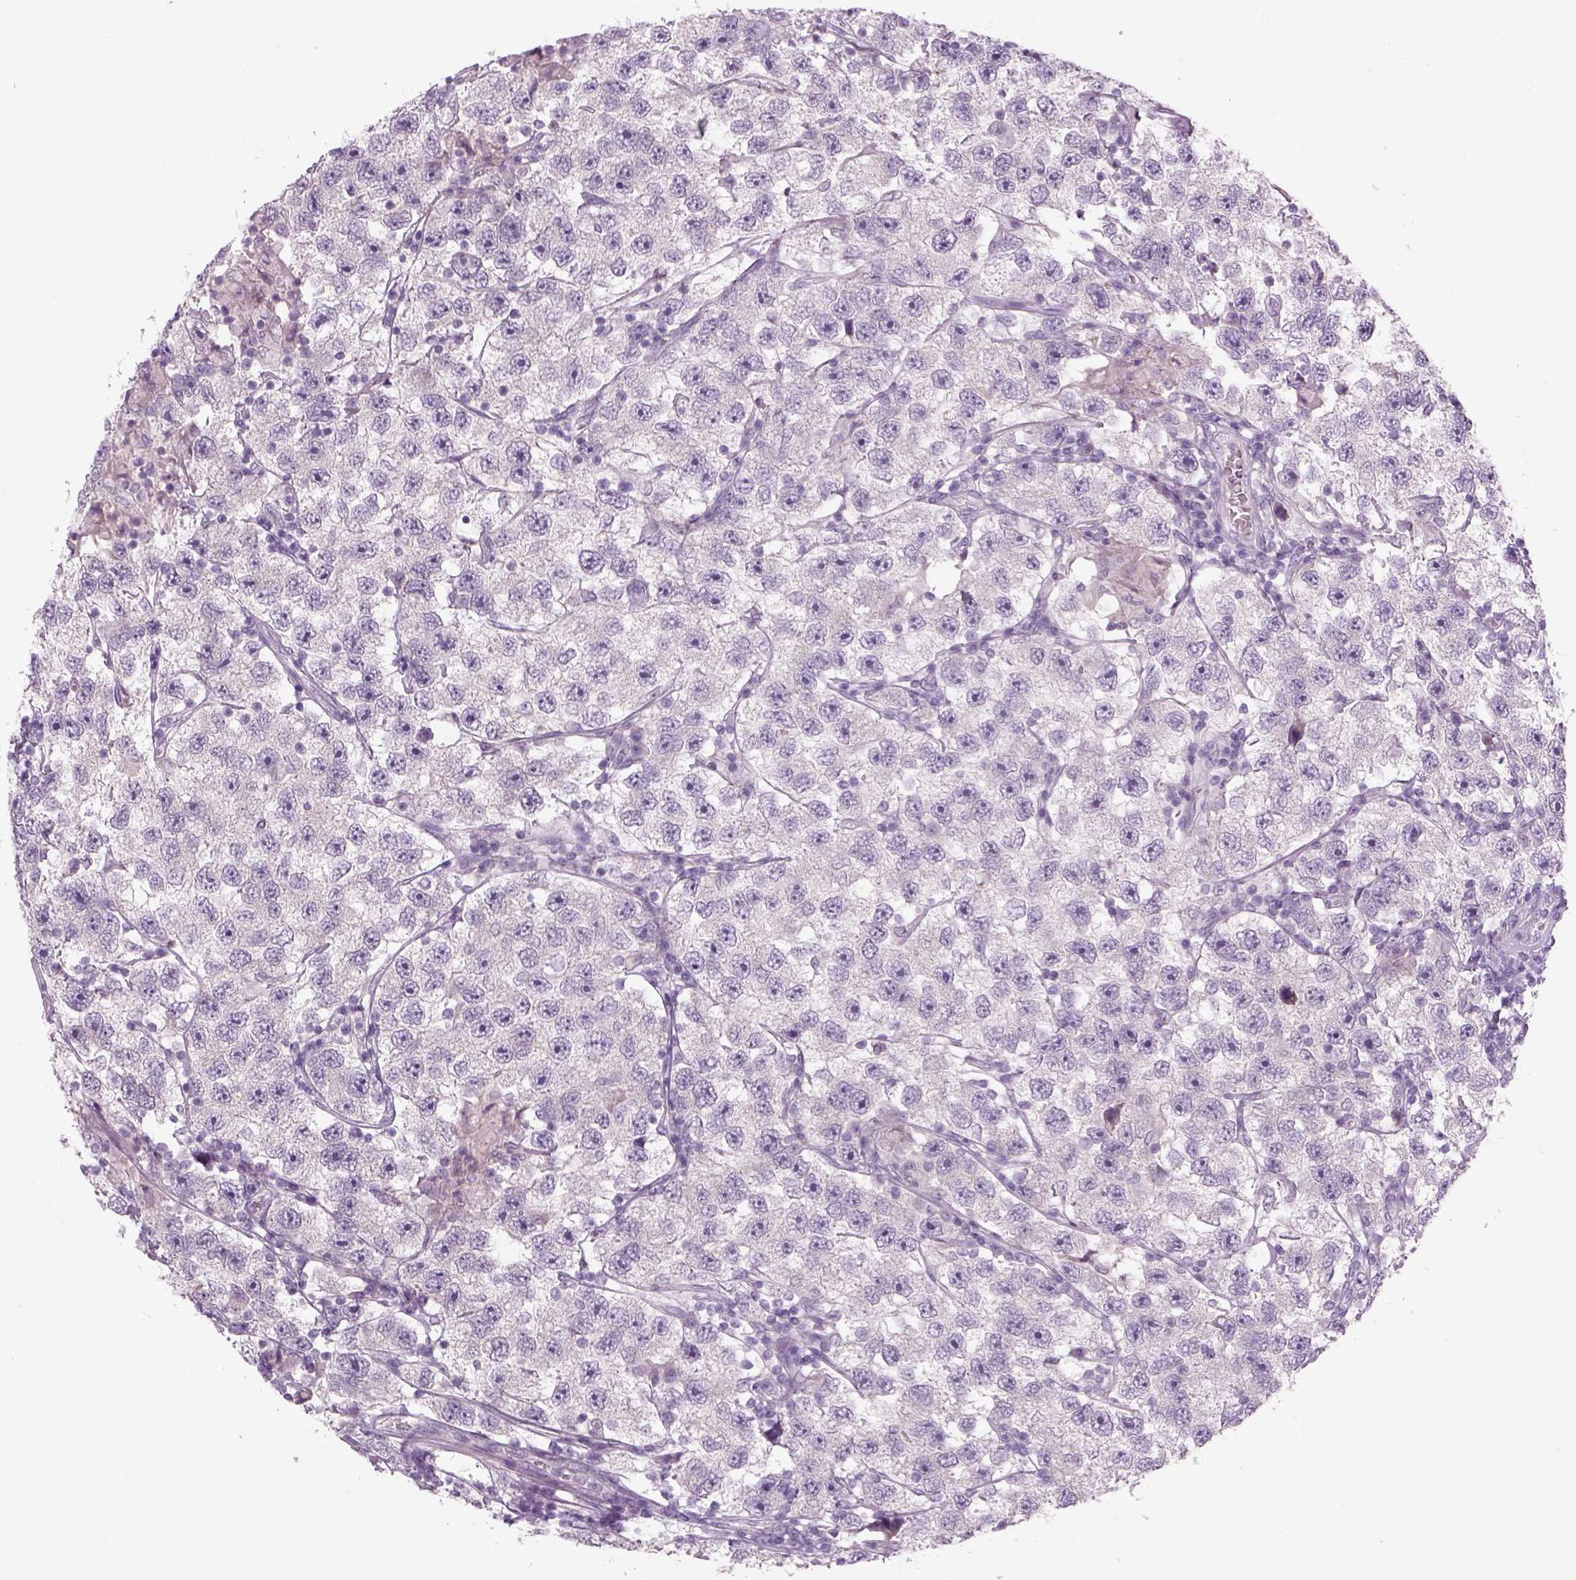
{"staining": {"intensity": "negative", "quantity": "none", "location": "none"}, "tissue": "testis cancer", "cell_type": "Tumor cells", "image_type": "cancer", "snomed": [{"axis": "morphology", "description": "Seminoma, NOS"}, {"axis": "topography", "description": "Testis"}], "caption": "The micrograph shows no significant staining in tumor cells of testis cancer.", "gene": "MDH1B", "patient": {"sex": "male", "age": 26}}